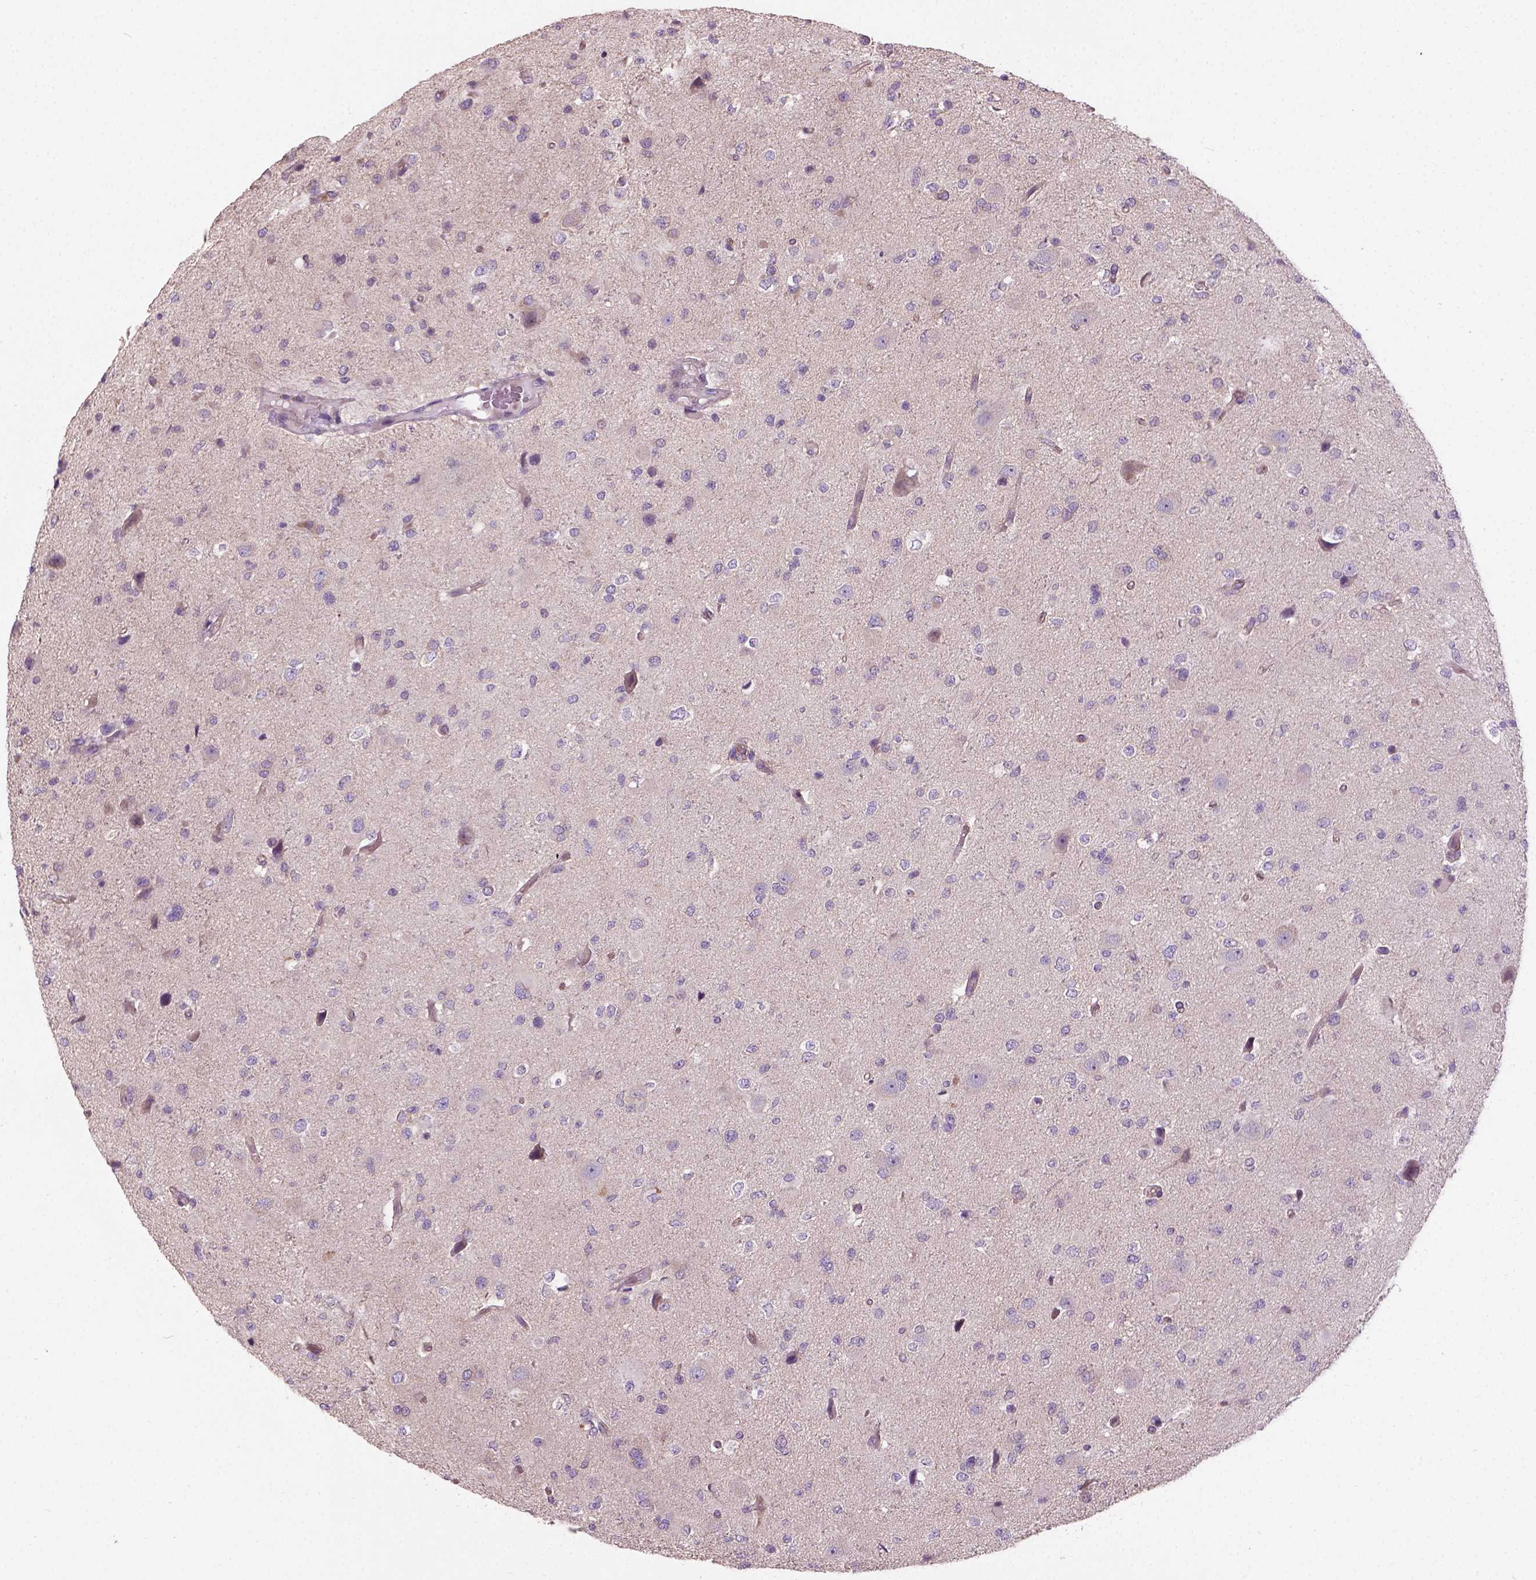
{"staining": {"intensity": "weak", "quantity": "25%-75%", "location": "cytoplasmic/membranous"}, "tissue": "glioma", "cell_type": "Tumor cells", "image_type": "cancer", "snomed": [{"axis": "morphology", "description": "Glioma, malignant, Low grade"}, {"axis": "topography", "description": "Brain"}], "caption": "This histopathology image exhibits immunohistochemistry staining of malignant low-grade glioma, with low weak cytoplasmic/membranous staining in approximately 25%-75% of tumor cells.", "gene": "CRACR2A", "patient": {"sex": "female", "age": 32}}